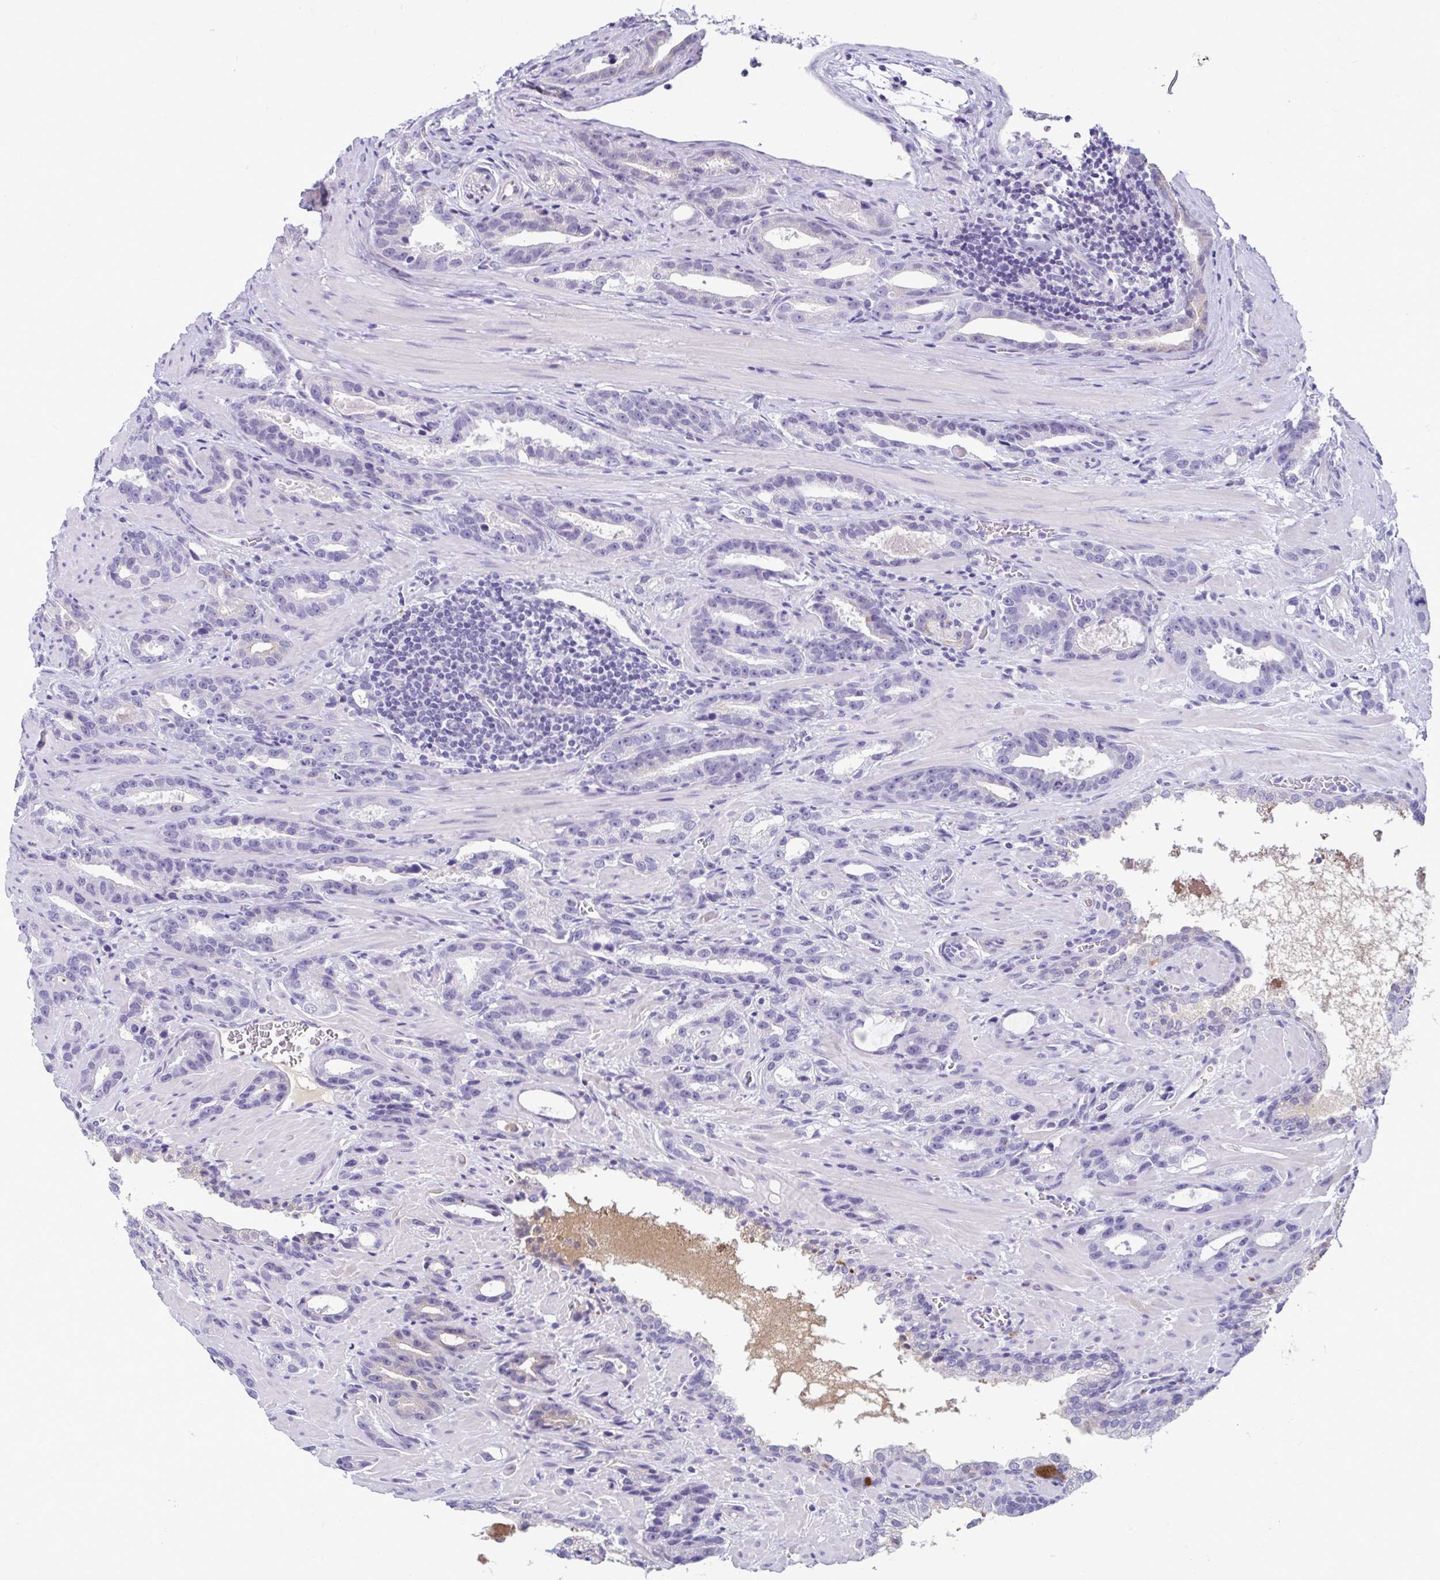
{"staining": {"intensity": "negative", "quantity": "none", "location": "none"}, "tissue": "prostate cancer", "cell_type": "Tumor cells", "image_type": "cancer", "snomed": [{"axis": "morphology", "description": "Adenocarcinoma, High grade"}, {"axis": "topography", "description": "Prostate"}], "caption": "High power microscopy image of an immunohistochemistry micrograph of prostate cancer (high-grade adenocarcinoma), revealing no significant expression in tumor cells.", "gene": "SERPINI1", "patient": {"sex": "male", "age": 65}}